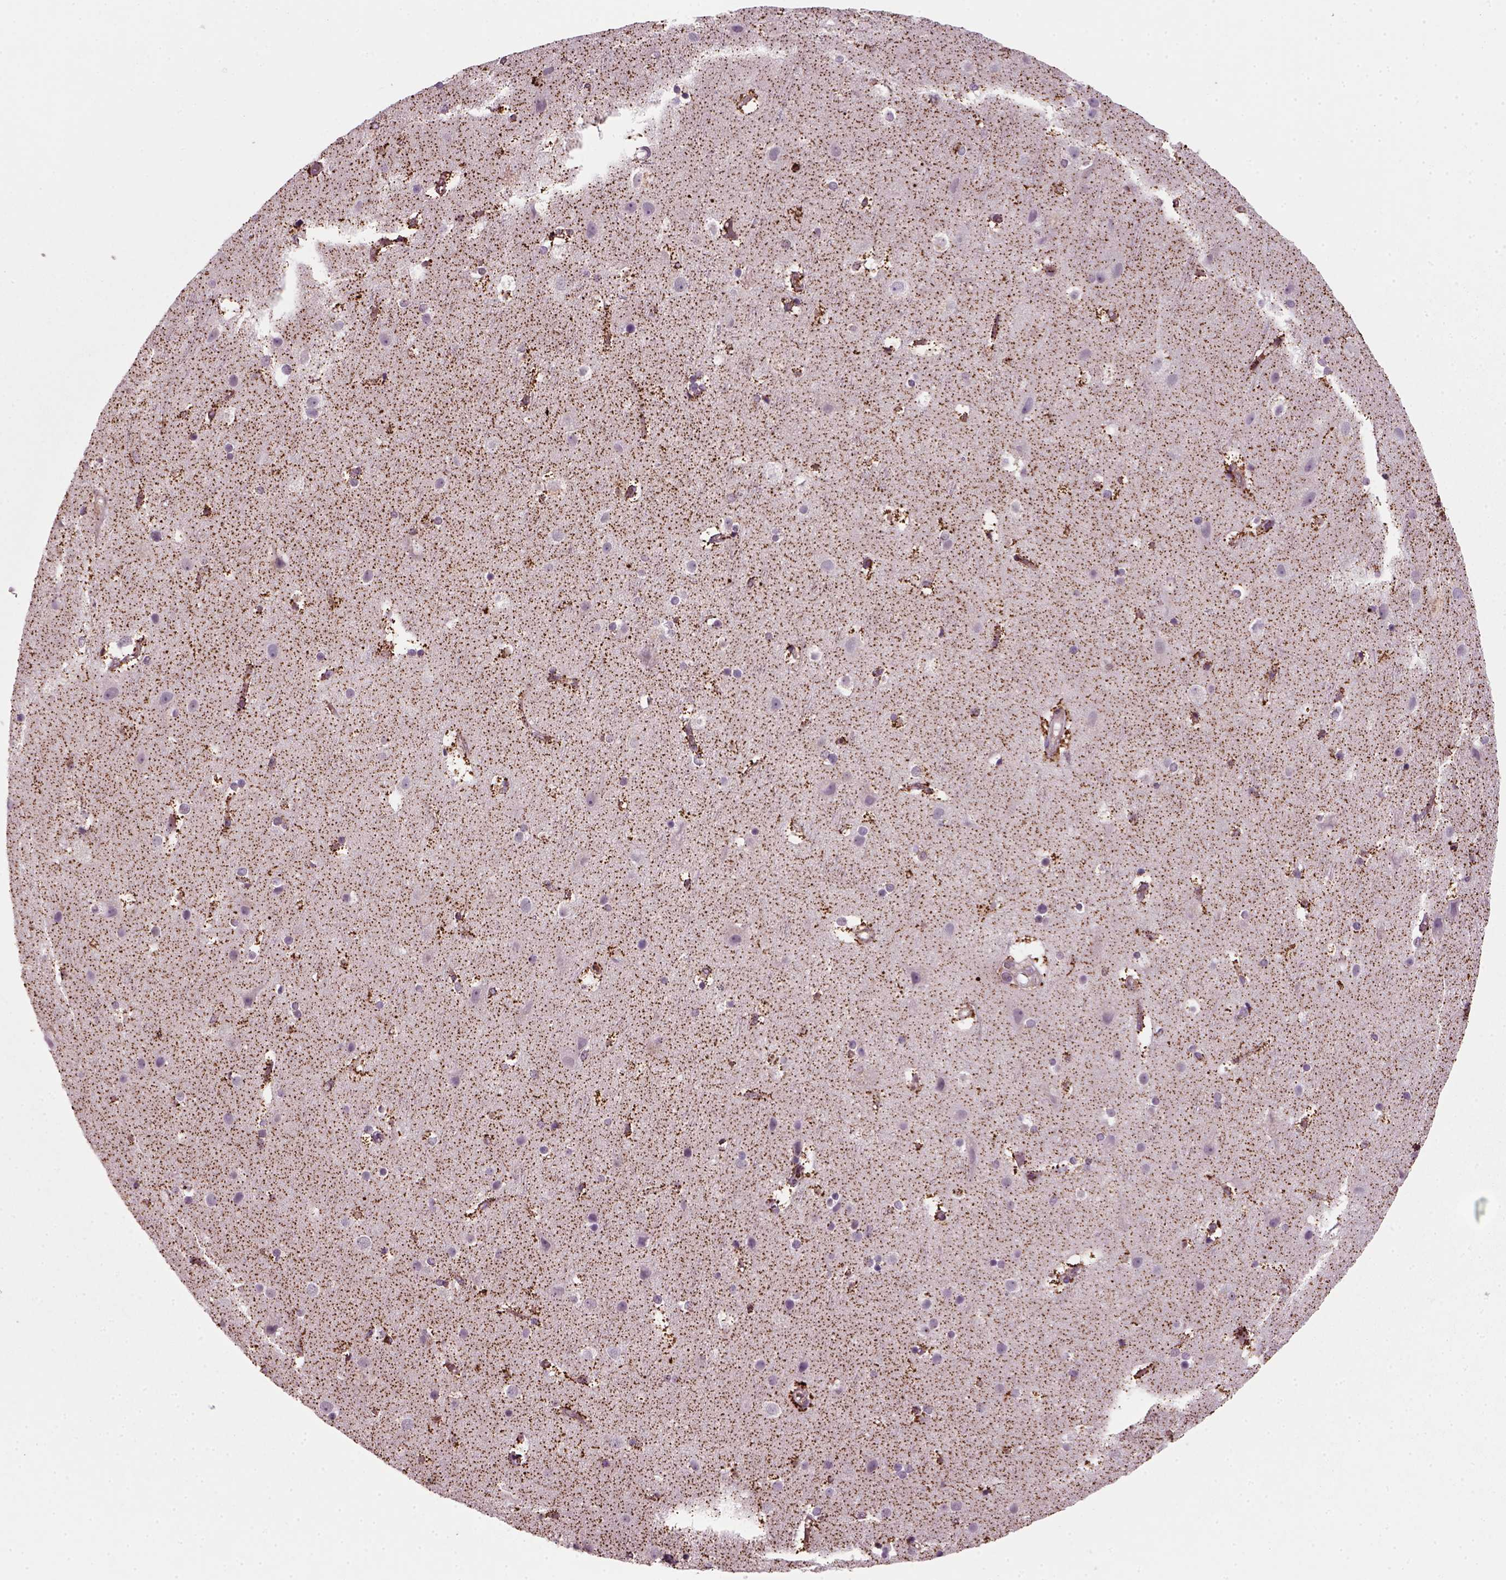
{"staining": {"intensity": "moderate", "quantity": ">75%", "location": "cytoplasmic/membranous"}, "tissue": "cerebral cortex", "cell_type": "Endothelial cells", "image_type": "normal", "snomed": [{"axis": "morphology", "description": "Normal tissue, NOS"}, {"axis": "topography", "description": "Cerebral cortex"}], "caption": "IHC image of unremarkable human cerebral cortex stained for a protein (brown), which shows medium levels of moderate cytoplasmic/membranous staining in about >75% of endothelial cells.", "gene": "NUDT16L1", "patient": {"sex": "female", "age": 52}}